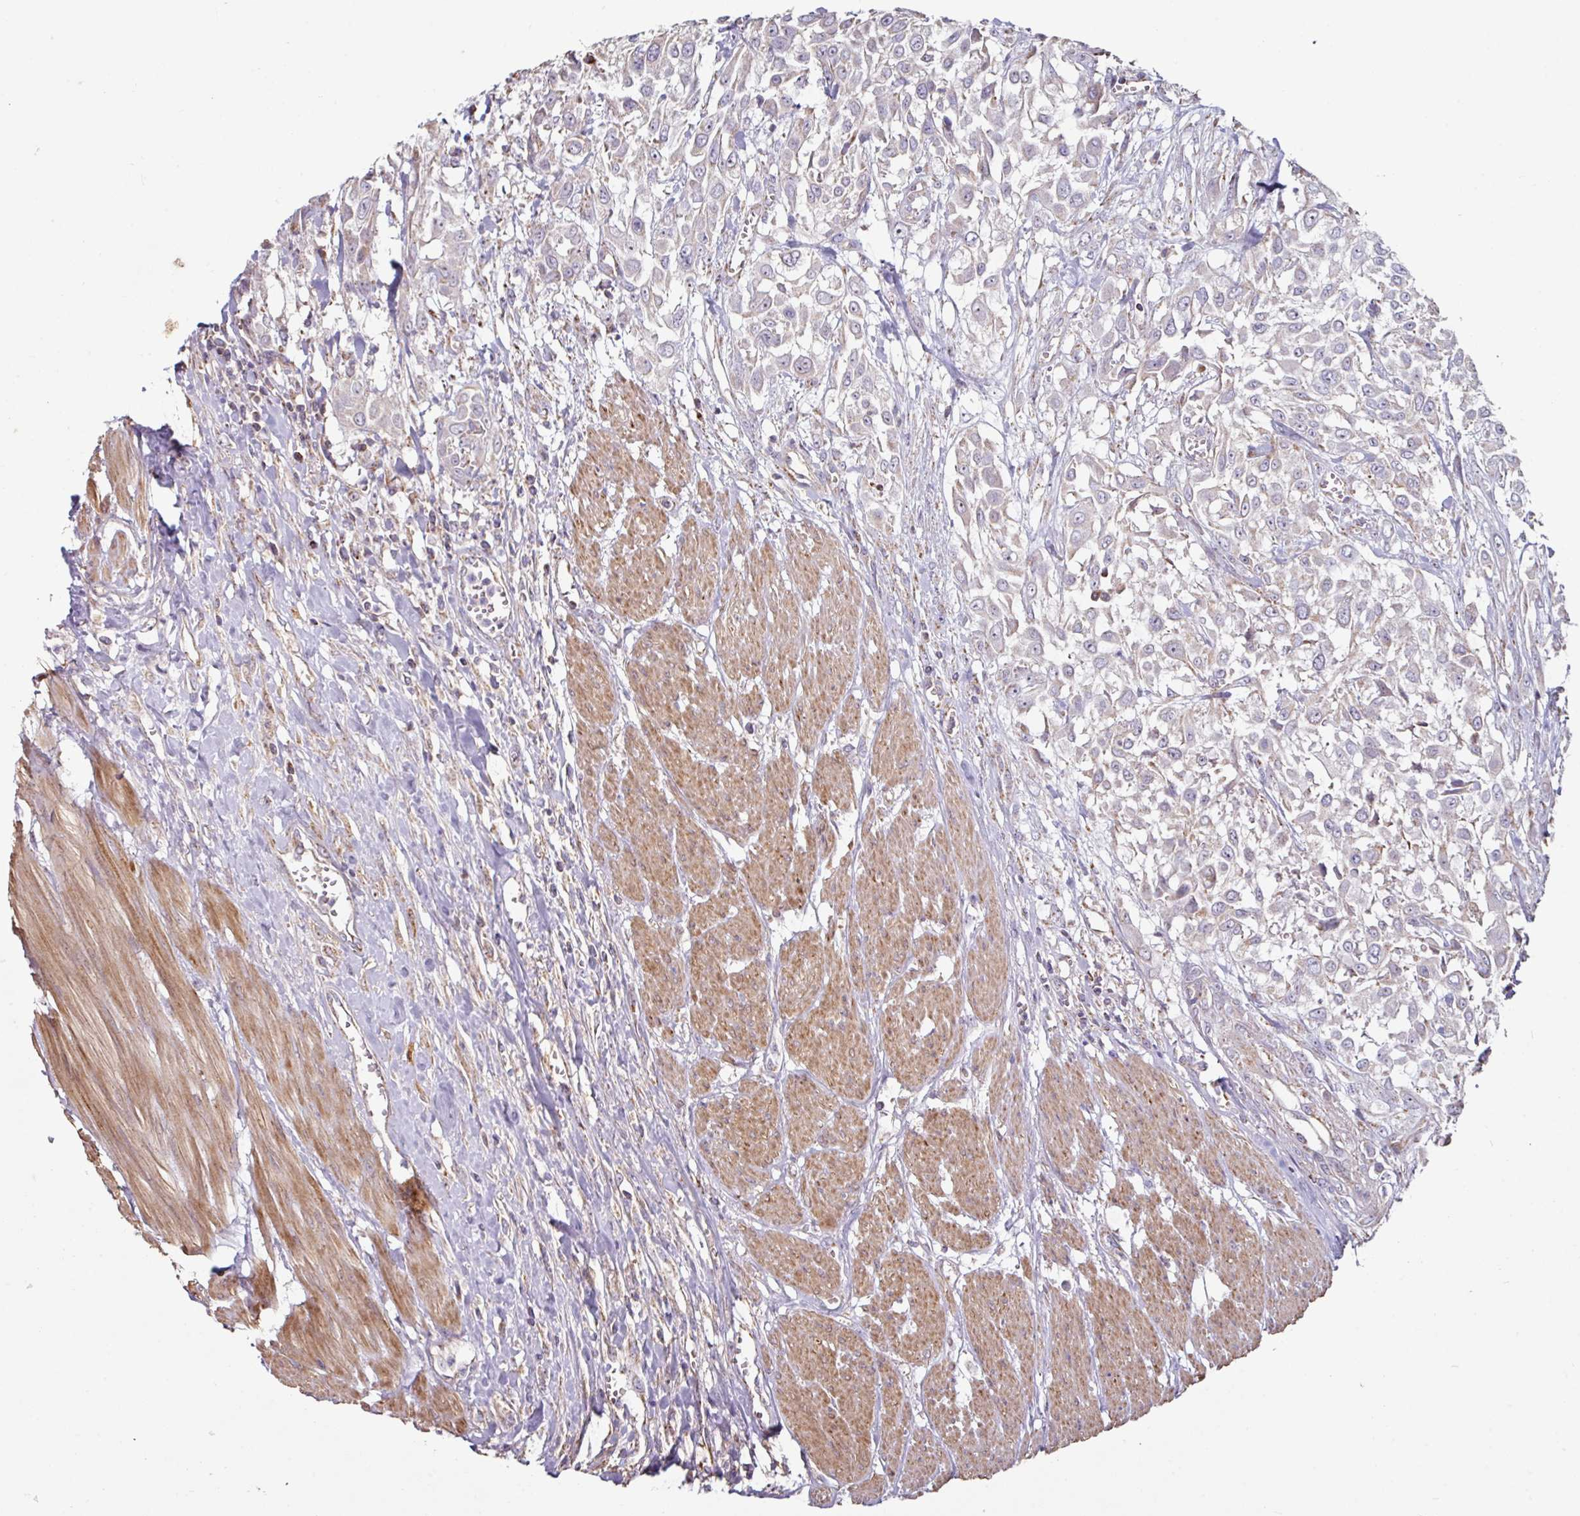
{"staining": {"intensity": "negative", "quantity": "none", "location": "none"}, "tissue": "urothelial cancer", "cell_type": "Tumor cells", "image_type": "cancer", "snomed": [{"axis": "morphology", "description": "Urothelial carcinoma, High grade"}, {"axis": "topography", "description": "Urinary bladder"}], "caption": "Tumor cells are negative for protein expression in human urothelial carcinoma (high-grade).", "gene": "OR2D3", "patient": {"sex": "male", "age": 57}}